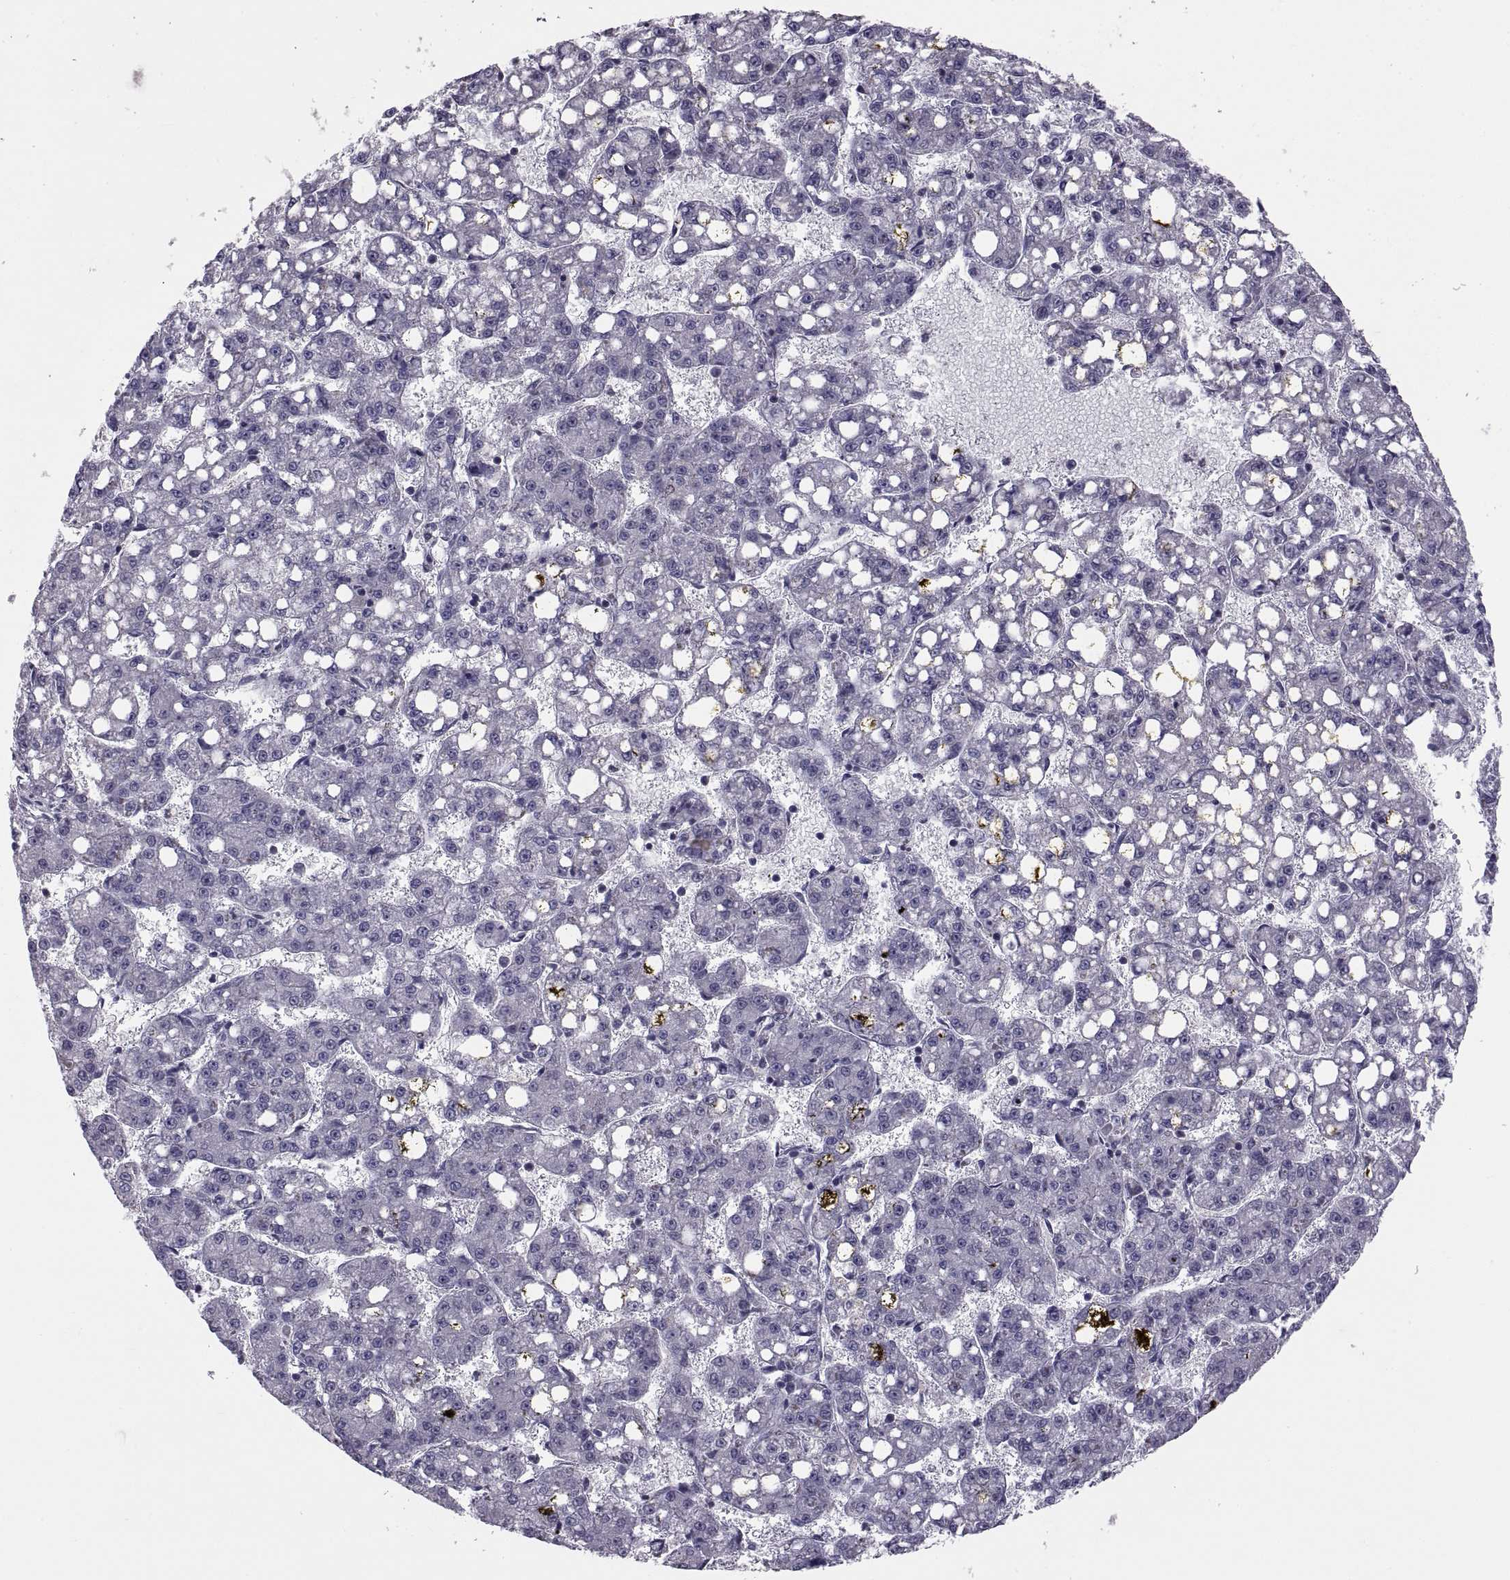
{"staining": {"intensity": "negative", "quantity": "none", "location": "none"}, "tissue": "liver cancer", "cell_type": "Tumor cells", "image_type": "cancer", "snomed": [{"axis": "morphology", "description": "Carcinoma, Hepatocellular, NOS"}, {"axis": "topography", "description": "Liver"}], "caption": "Immunohistochemistry (IHC) micrograph of liver cancer (hepatocellular carcinoma) stained for a protein (brown), which shows no staining in tumor cells.", "gene": "NPTX2", "patient": {"sex": "female", "age": 65}}